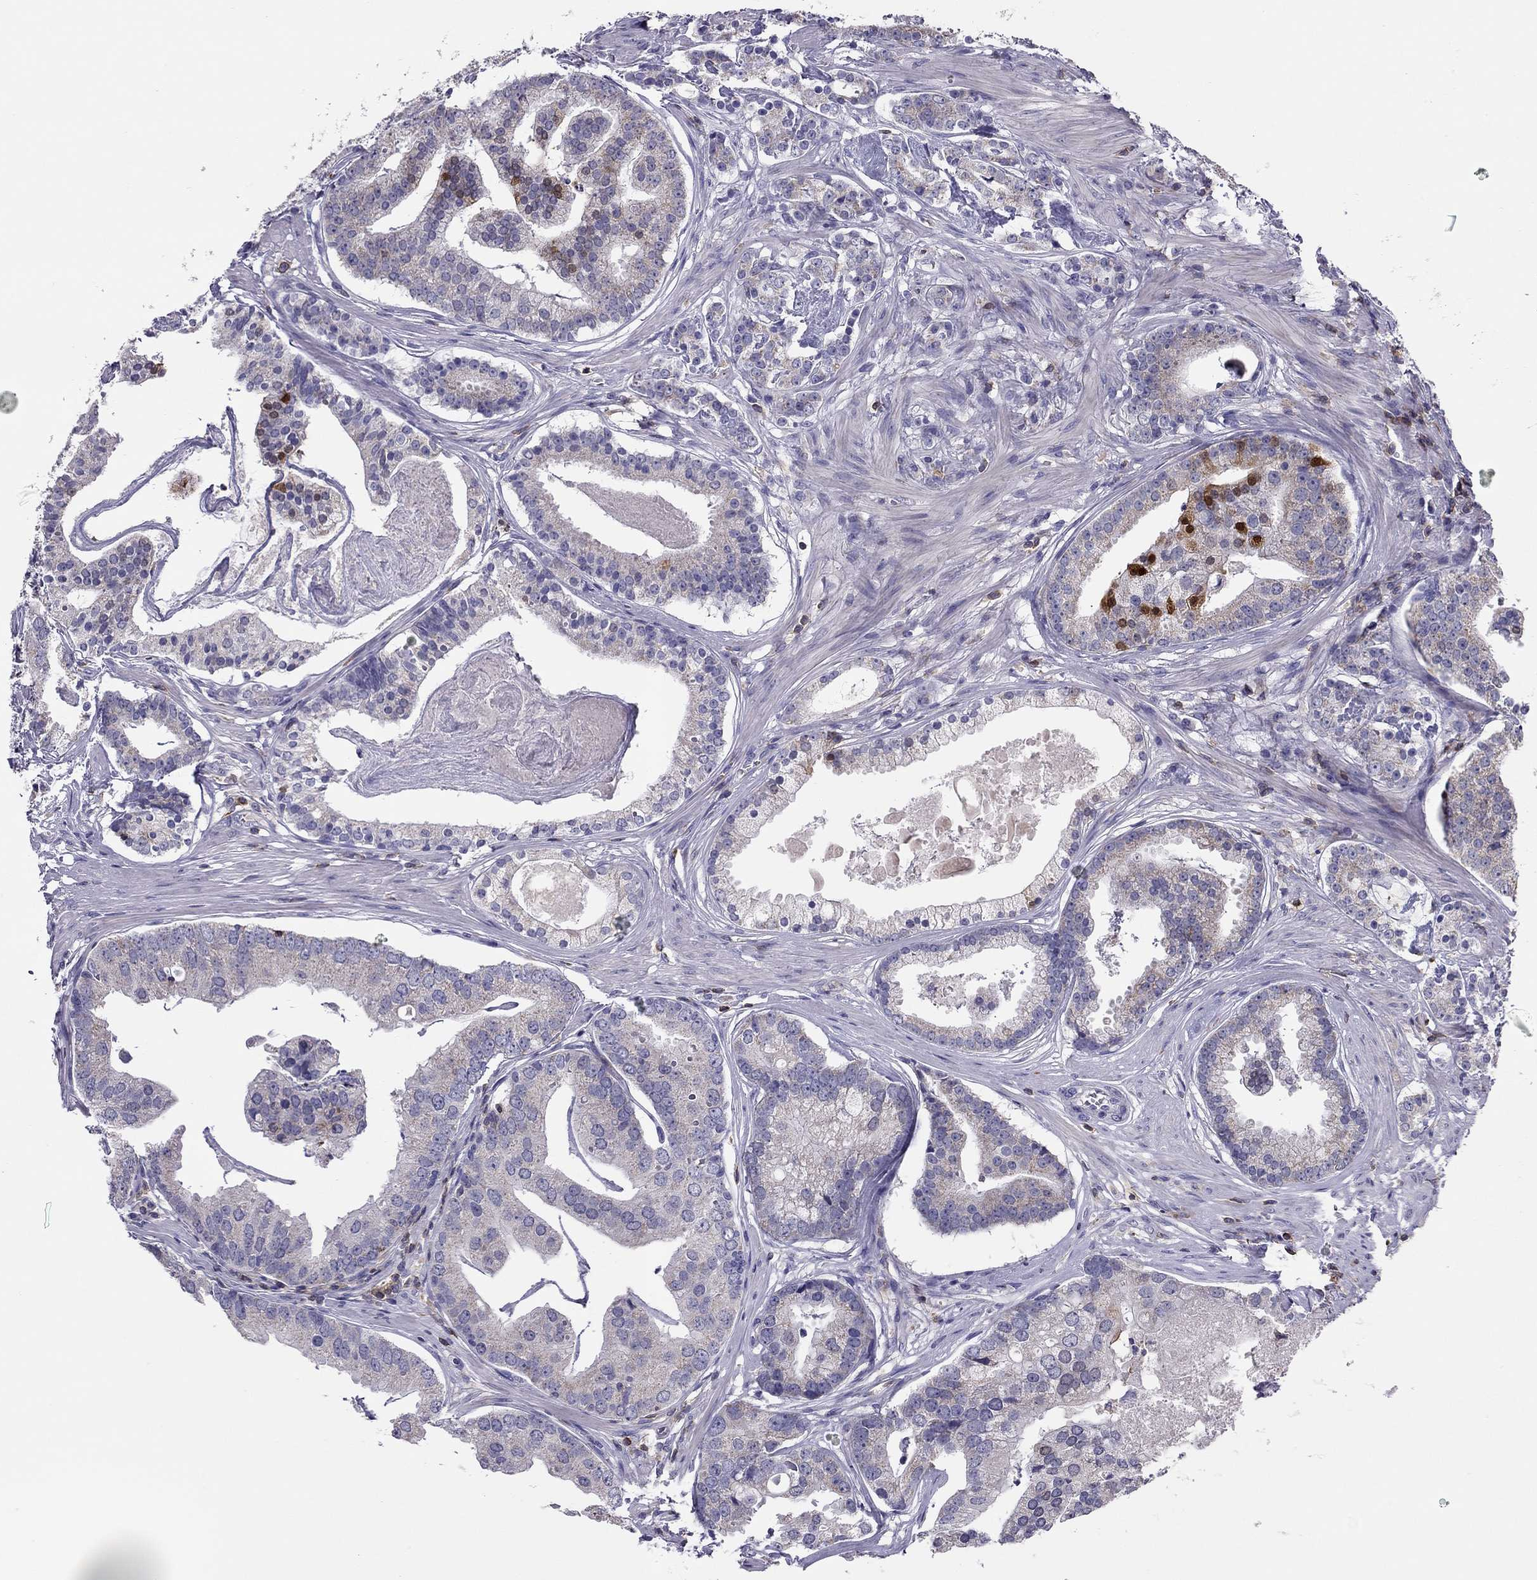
{"staining": {"intensity": "strong", "quantity": "<25%", "location": "nuclear"}, "tissue": "prostate cancer", "cell_type": "Tumor cells", "image_type": "cancer", "snomed": [{"axis": "morphology", "description": "Adenocarcinoma, NOS"}, {"axis": "topography", "description": "Prostate and seminal vesicle, NOS"}, {"axis": "topography", "description": "Prostate"}], "caption": "Strong nuclear expression is appreciated in approximately <25% of tumor cells in prostate cancer (adenocarcinoma). (Brightfield microscopy of DAB IHC at high magnification).", "gene": "CITED1", "patient": {"sex": "male", "age": 44}}